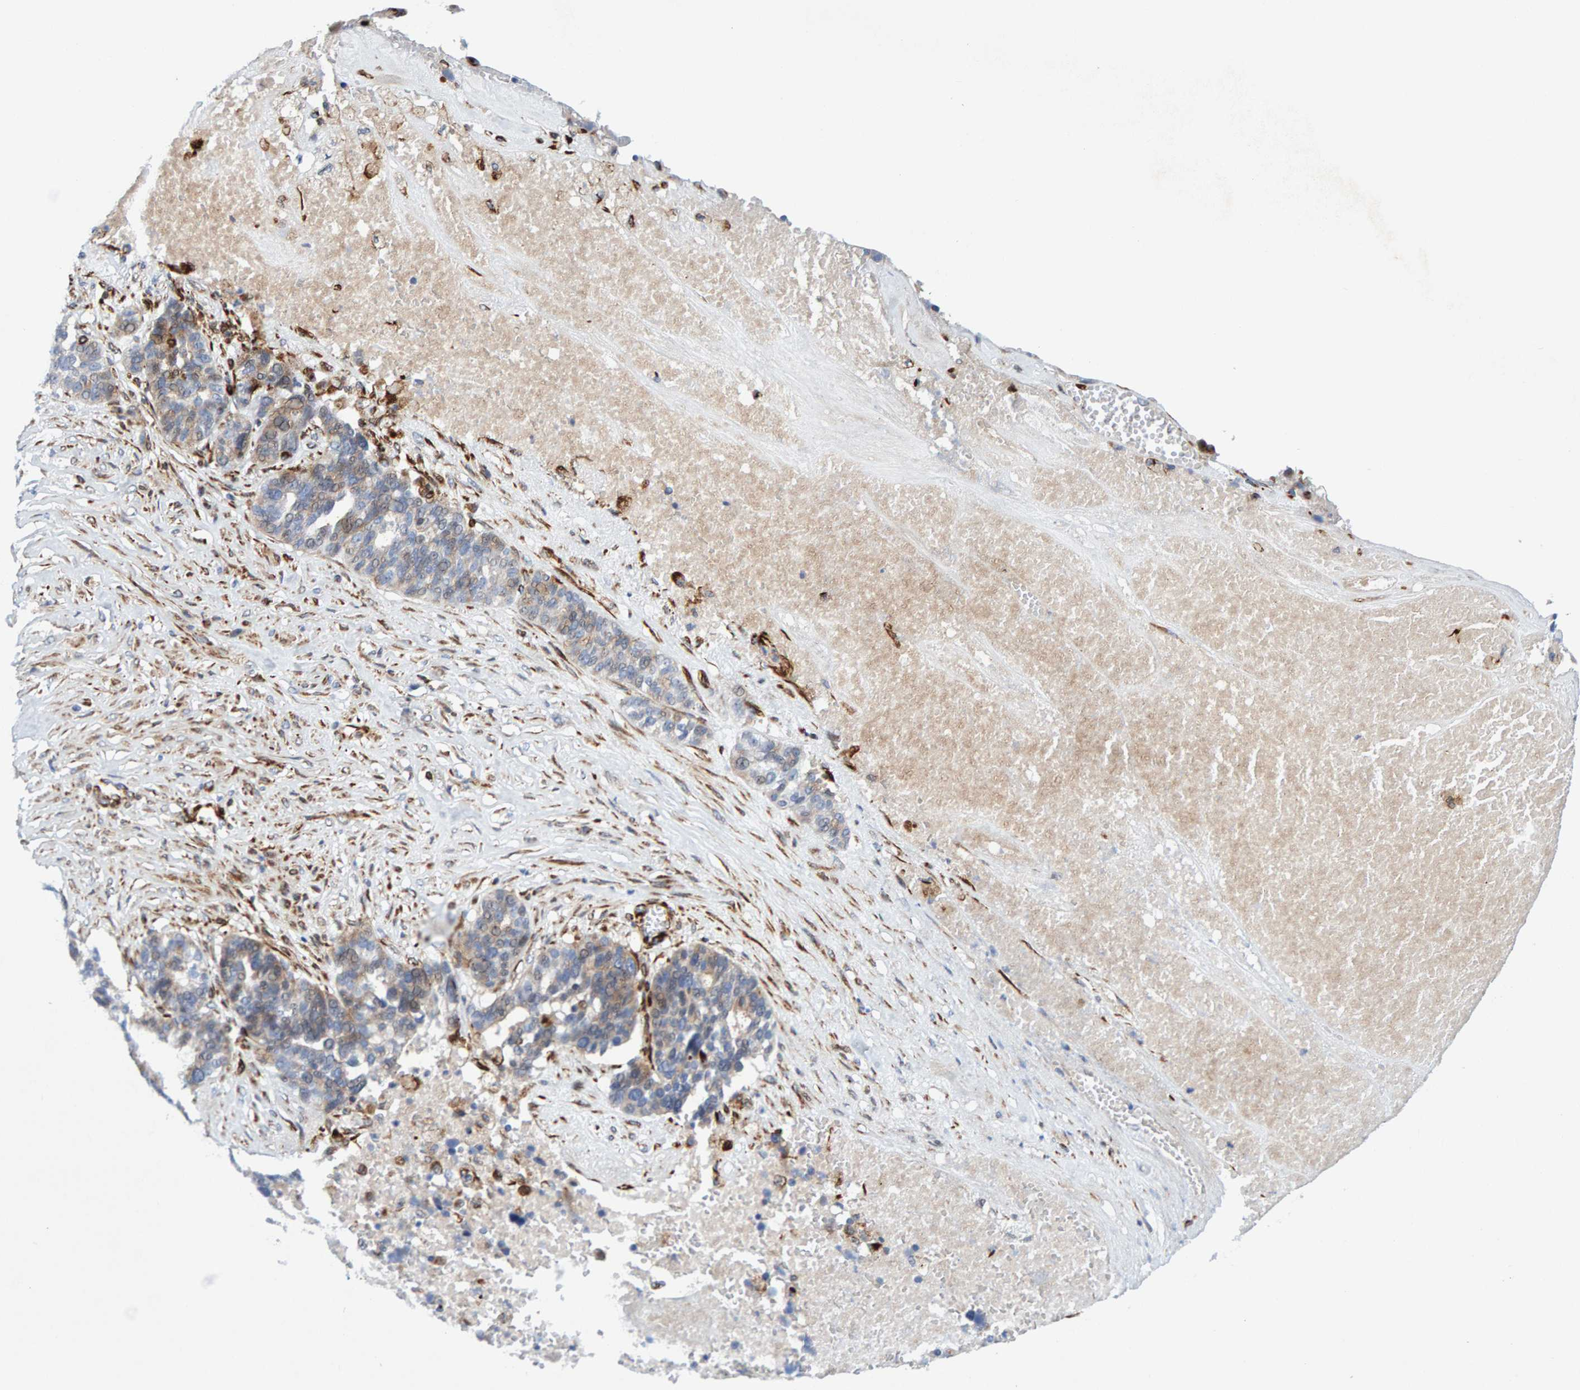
{"staining": {"intensity": "weak", "quantity": "25%-75%", "location": "cytoplasmic/membranous"}, "tissue": "ovarian cancer", "cell_type": "Tumor cells", "image_type": "cancer", "snomed": [{"axis": "morphology", "description": "Cystadenocarcinoma, serous, NOS"}, {"axis": "topography", "description": "Ovary"}], "caption": "IHC histopathology image of human ovarian cancer (serous cystadenocarcinoma) stained for a protein (brown), which exhibits low levels of weak cytoplasmic/membranous positivity in about 25%-75% of tumor cells.", "gene": "POLG2", "patient": {"sex": "female", "age": 59}}